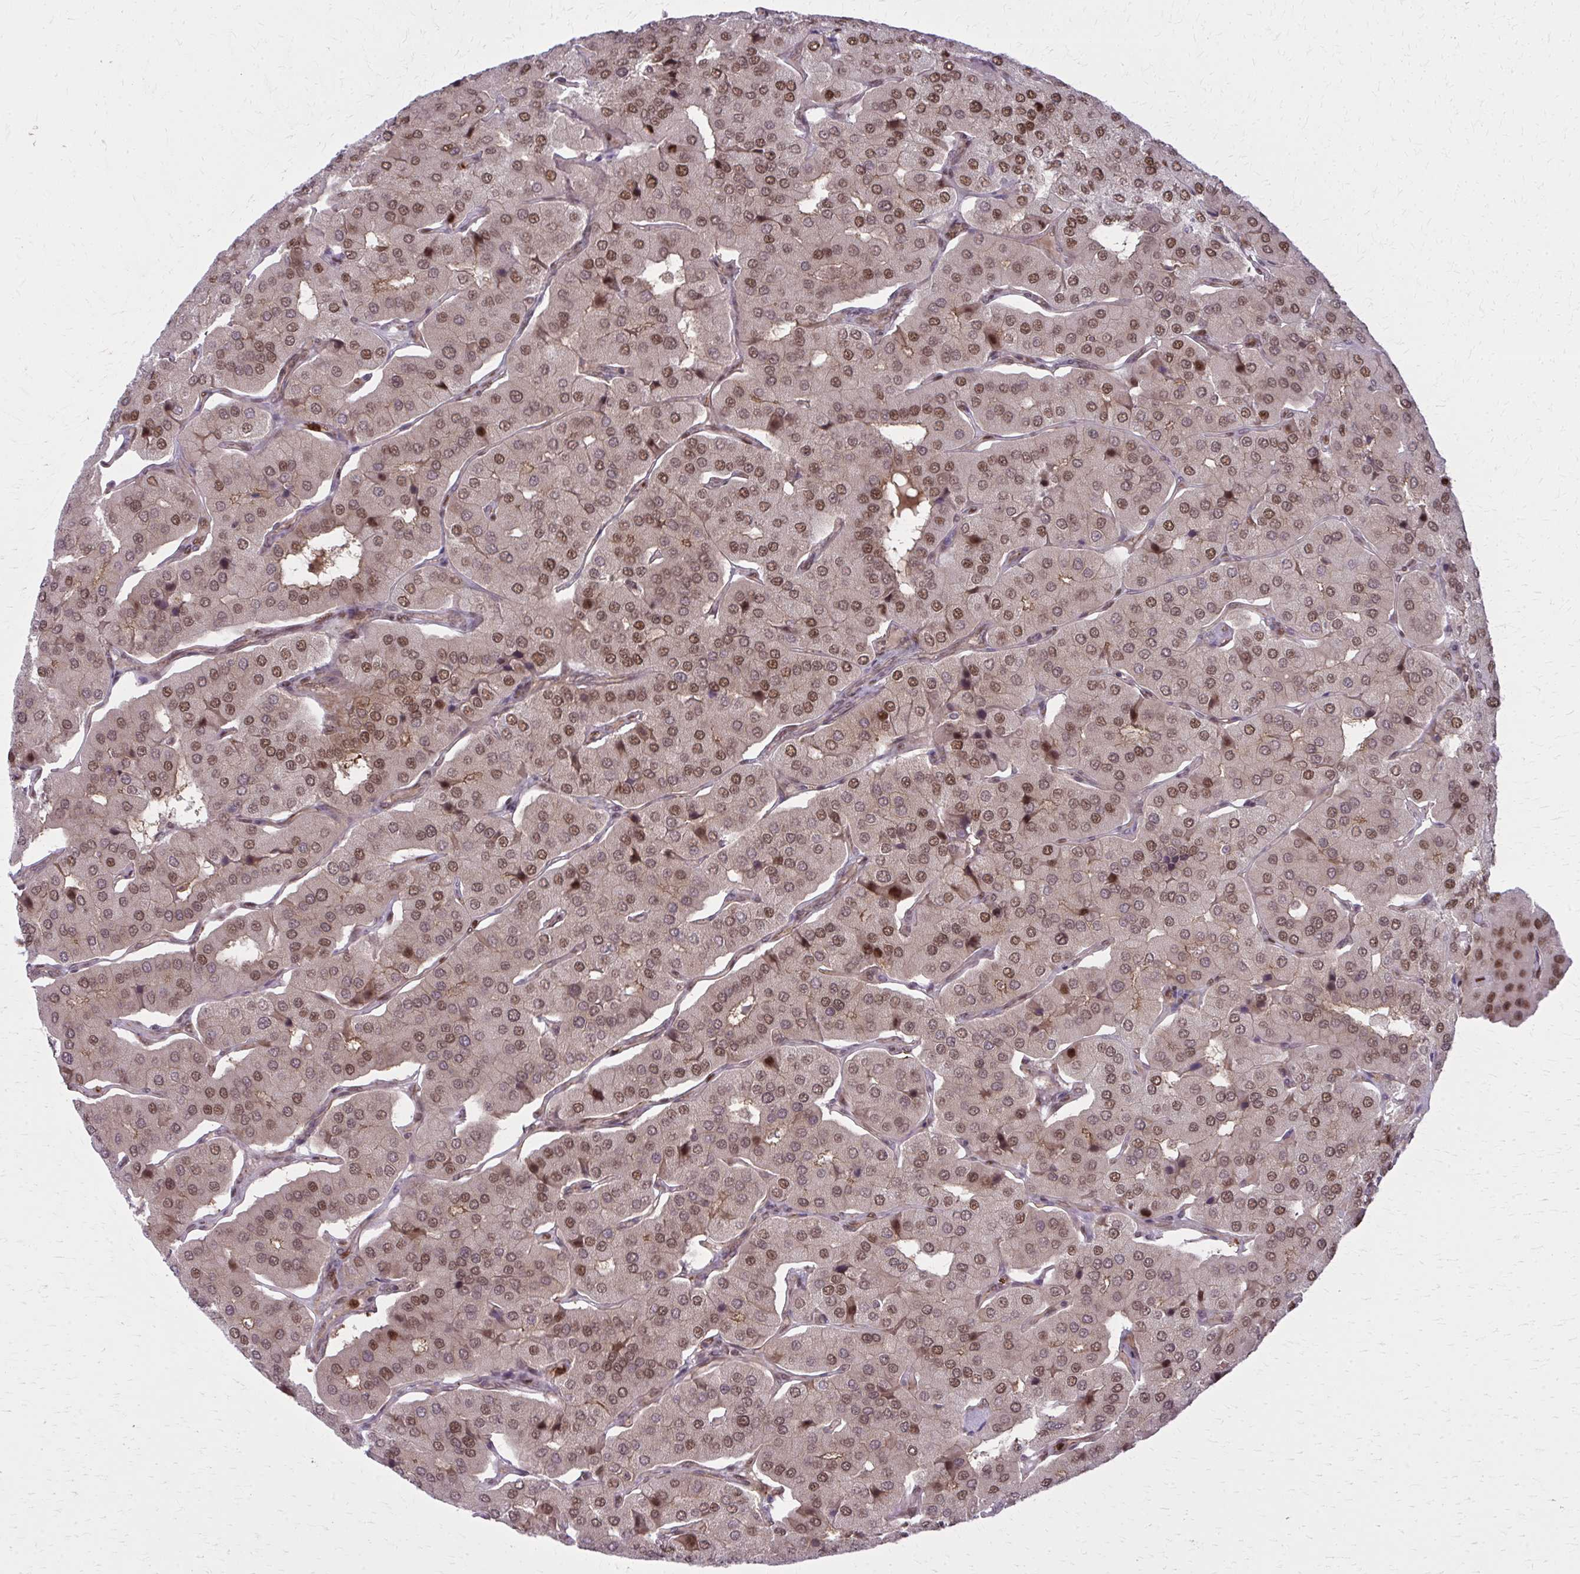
{"staining": {"intensity": "moderate", "quantity": ">75%", "location": "nuclear"}, "tissue": "parathyroid gland", "cell_type": "Glandular cells", "image_type": "normal", "snomed": [{"axis": "morphology", "description": "Normal tissue, NOS"}, {"axis": "morphology", "description": "Adenoma, NOS"}, {"axis": "topography", "description": "Parathyroid gland"}], "caption": "Protein staining reveals moderate nuclear staining in approximately >75% of glandular cells in benign parathyroid gland. Nuclei are stained in blue.", "gene": "ZNF559", "patient": {"sex": "female", "age": 86}}